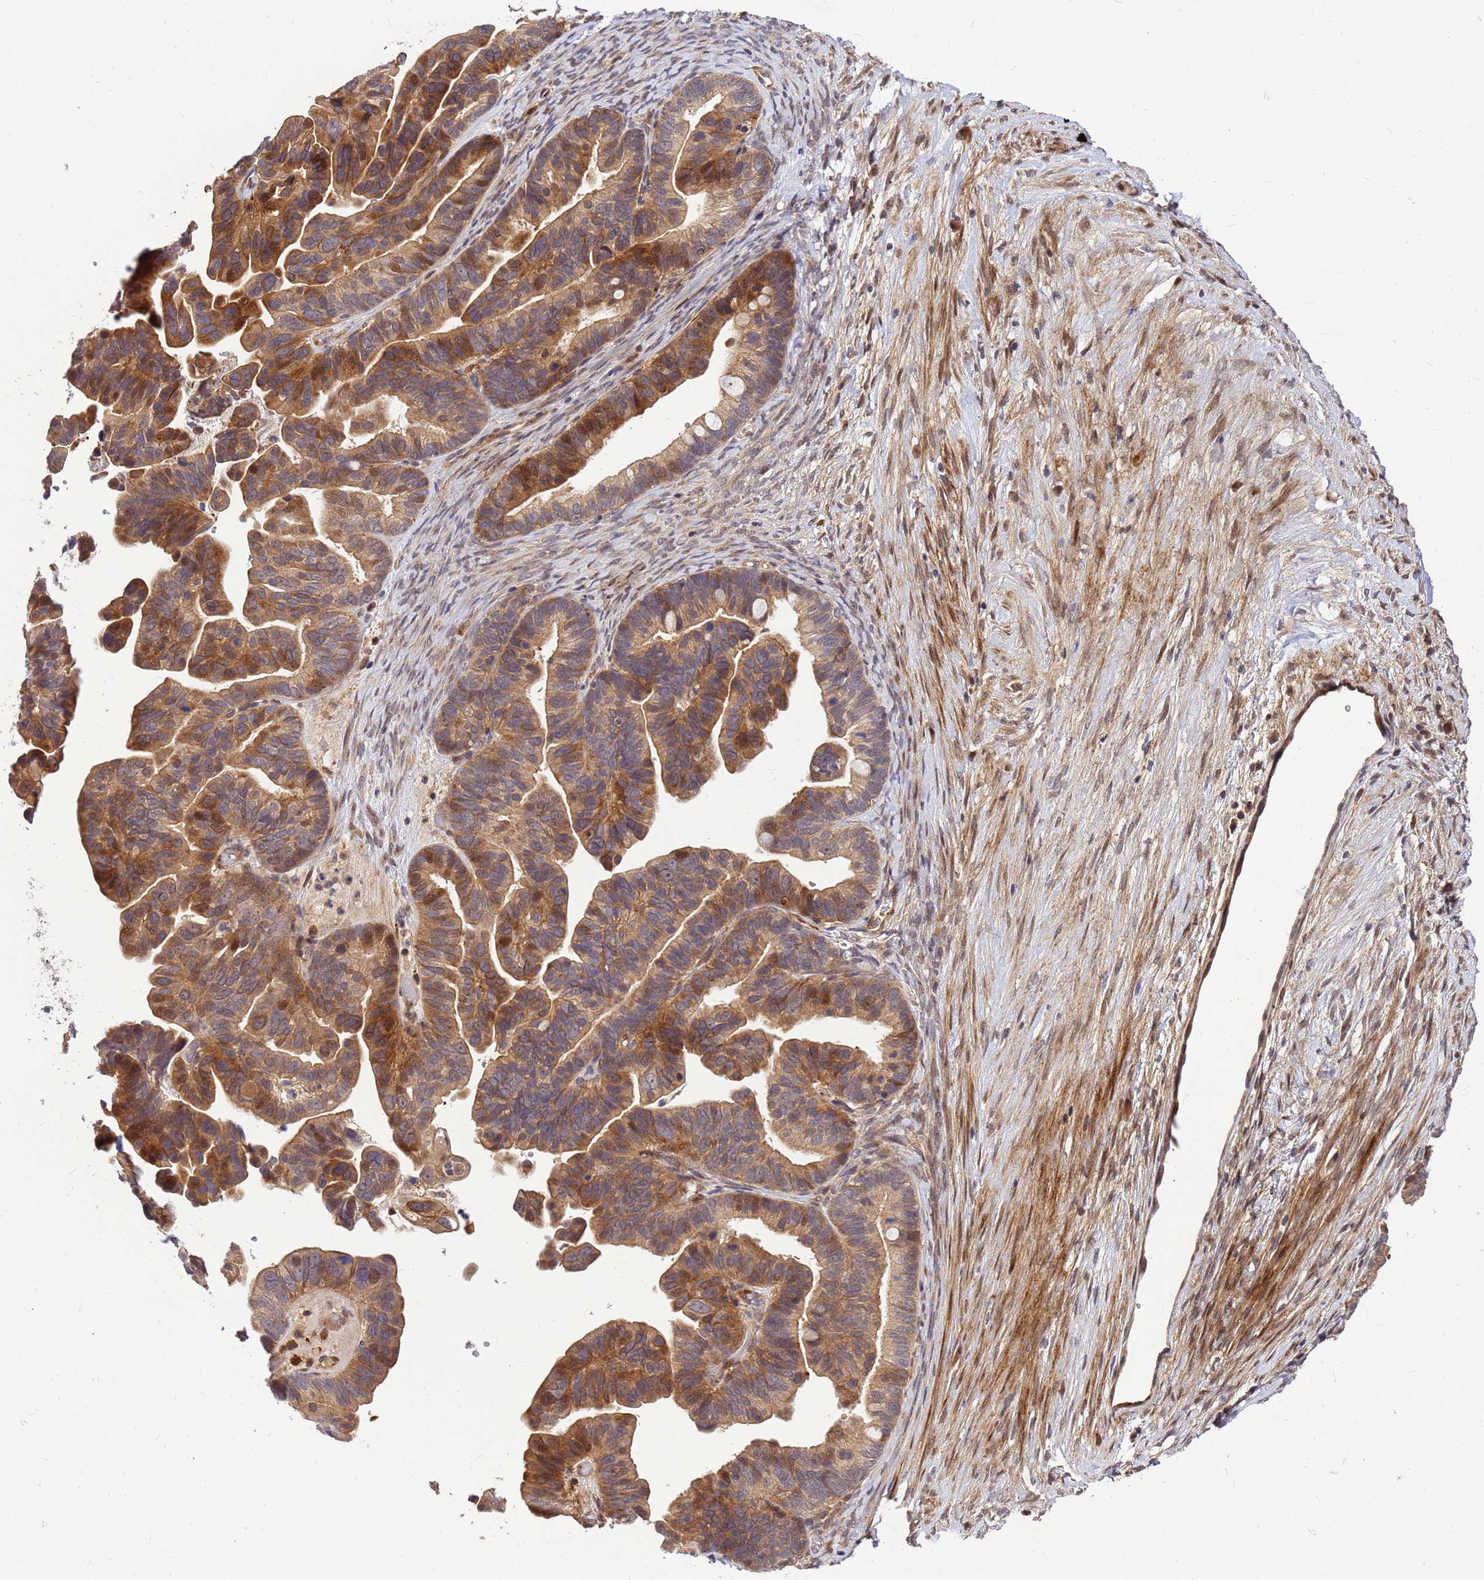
{"staining": {"intensity": "moderate", "quantity": ">75%", "location": "cytoplasmic/membranous"}, "tissue": "ovarian cancer", "cell_type": "Tumor cells", "image_type": "cancer", "snomed": [{"axis": "morphology", "description": "Cystadenocarcinoma, serous, NOS"}, {"axis": "topography", "description": "Ovary"}], "caption": "There is medium levels of moderate cytoplasmic/membranous positivity in tumor cells of serous cystadenocarcinoma (ovarian), as demonstrated by immunohistochemical staining (brown color).", "gene": "DUS4L", "patient": {"sex": "female", "age": 56}}